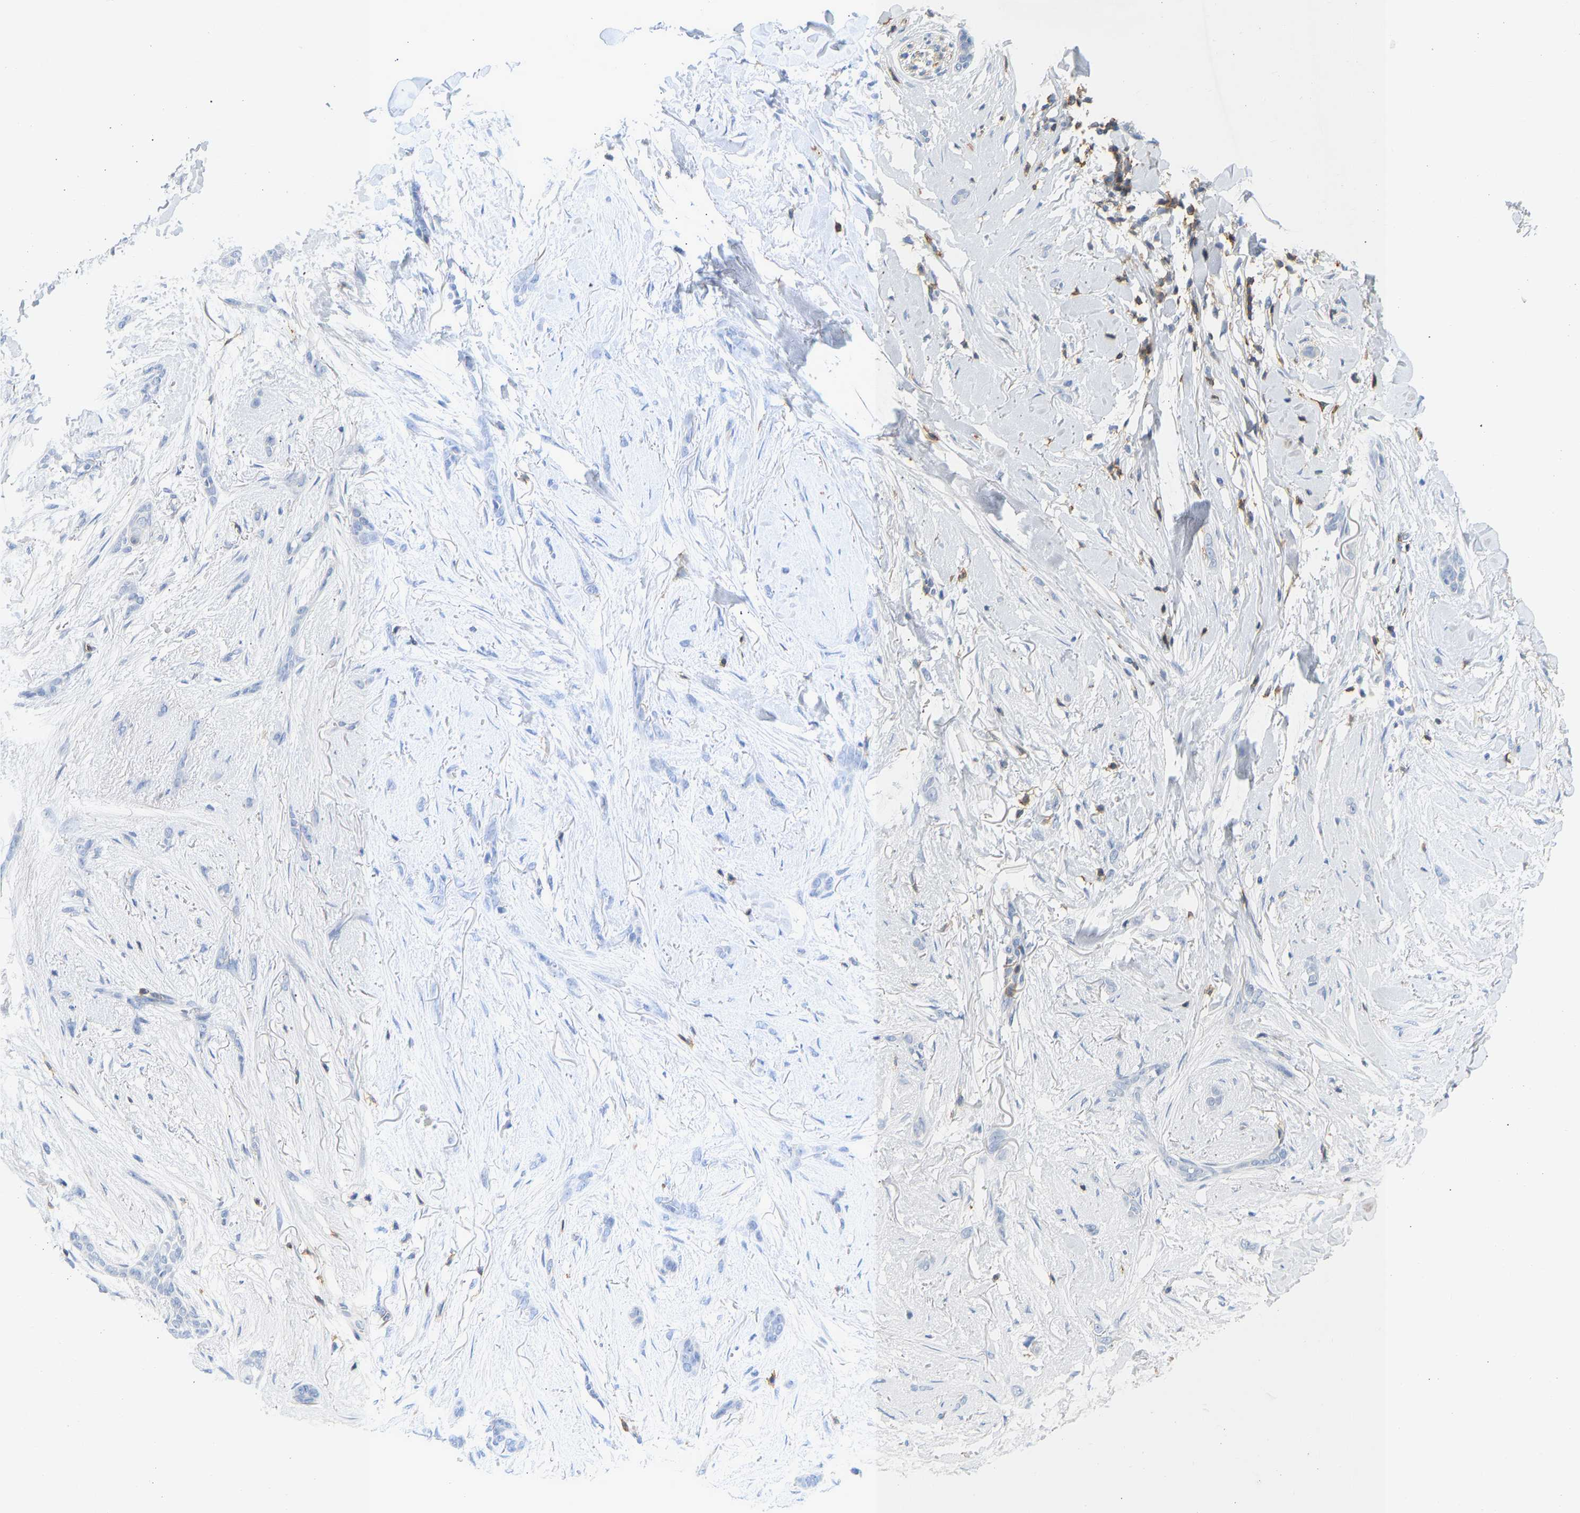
{"staining": {"intensity": "negative", "quantity": "none", "location": "none"}, "tissue": "skin cancer", "cell_type": "Tumor cells", "image_type": "cancer", "snomed": [{"axis": "morphology", "description": "Basal cell carcinoma"}, {"axis": "morphology", "description": "Adnexal tumor, benign"}, {"axis": "topography", "description": "Skin"}], "caption": "Immunohistochemistry (IHC) of human skin cancer exhibits no positivity in tumor cells.", "gene": "BVES", "patient": {"sex": "female", "age": 42}}